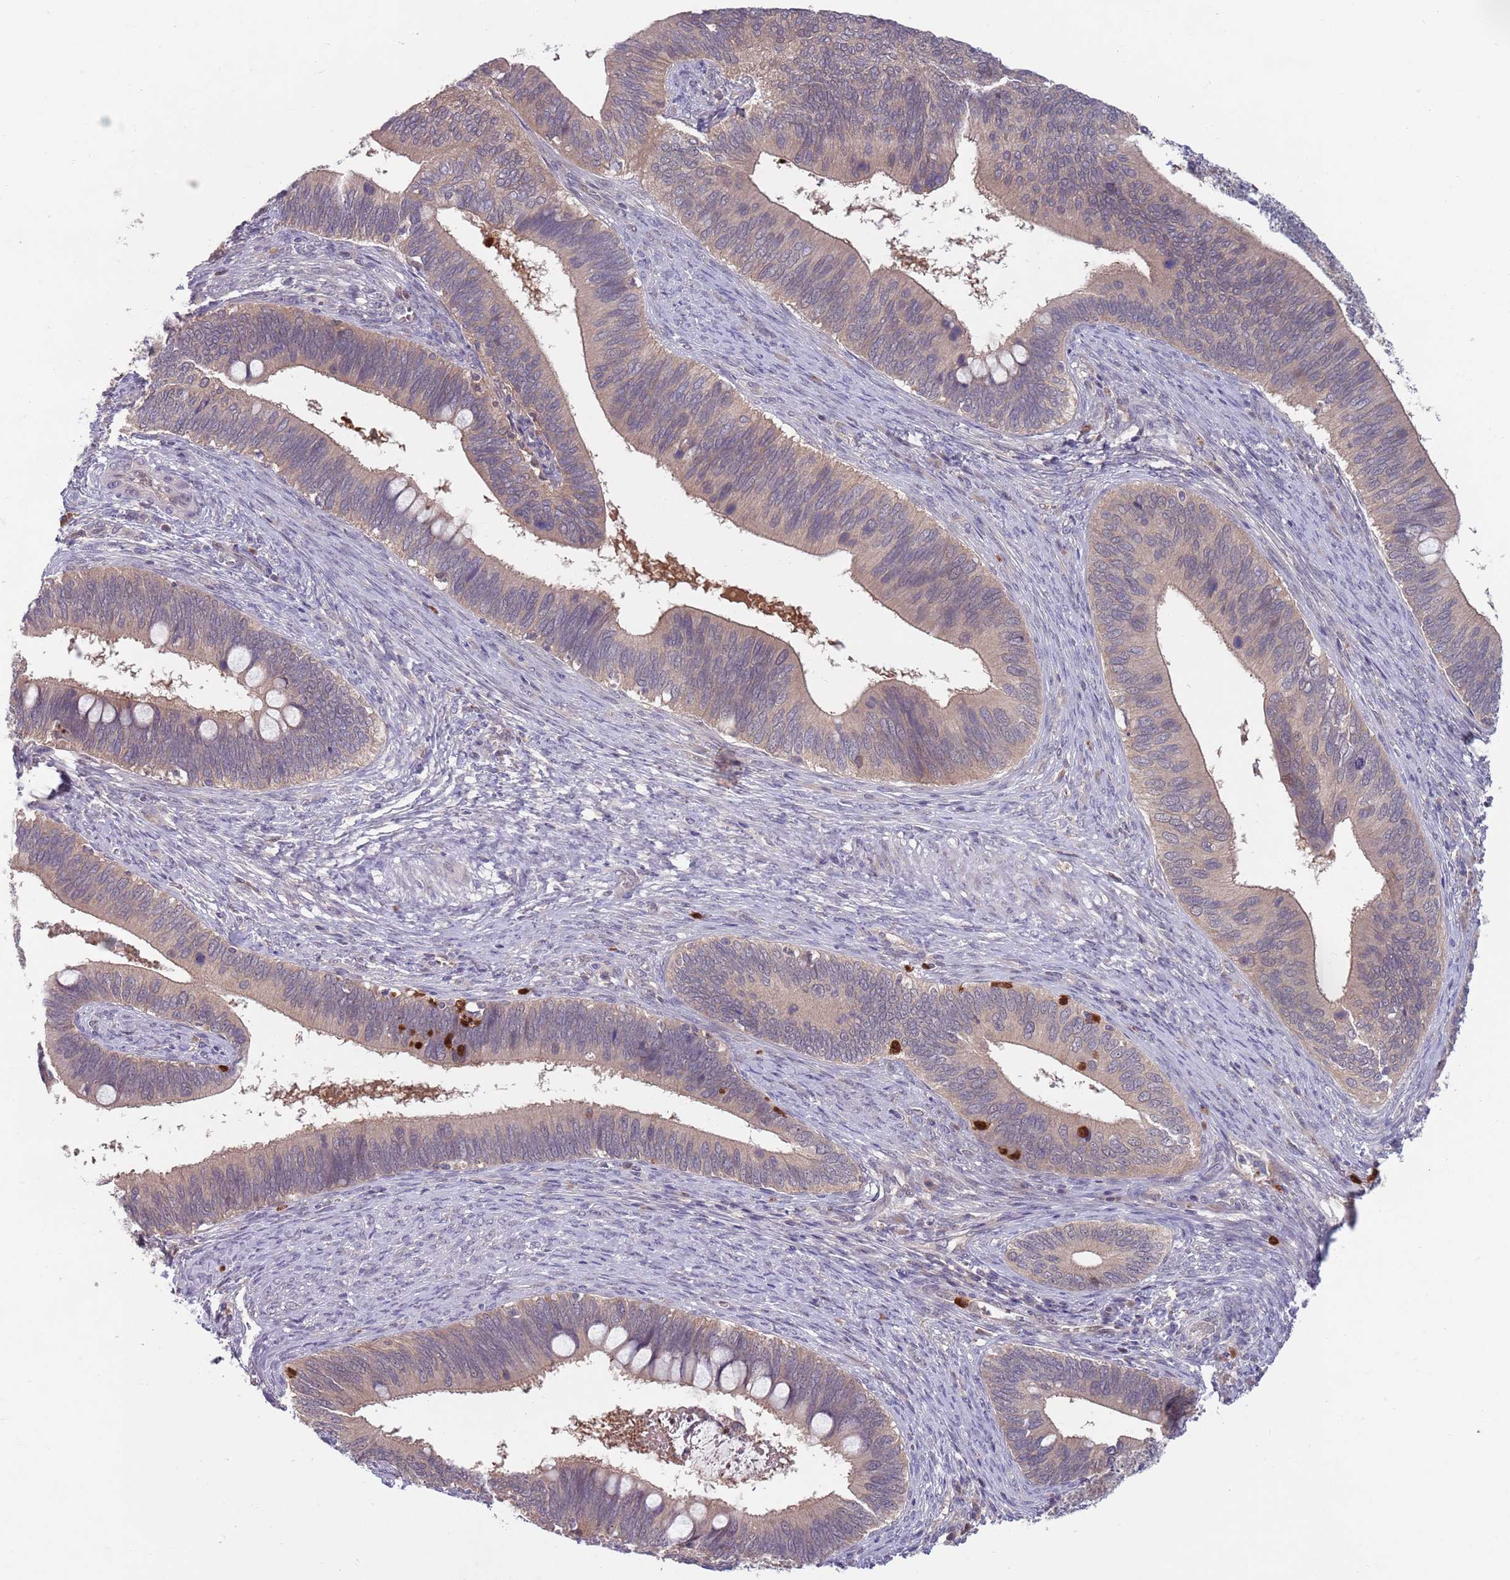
{"staining": {"intensity": "weak", "quantity": "25%-75%", "location": "cytoplasmic/membranous"}, "tissue": "cervical cancer", "cell_type": "Tumor cells", "image_type": "cancer", "snomed": [{"axis": "morphology", "description": "Adenocarcinoma, NOS"}, {"axis": "topography", "description": "Cervix"}], "caption": "High-power microscopy captured an immunohistochemistry photomicrograph of cervical adenocarcinoma, revealing weak cytoplasmic/membranous expression in approximately 25%-75% of tumor cells.", "gene": "TYW1", "patient": {"sex": "female", "age": 42}}